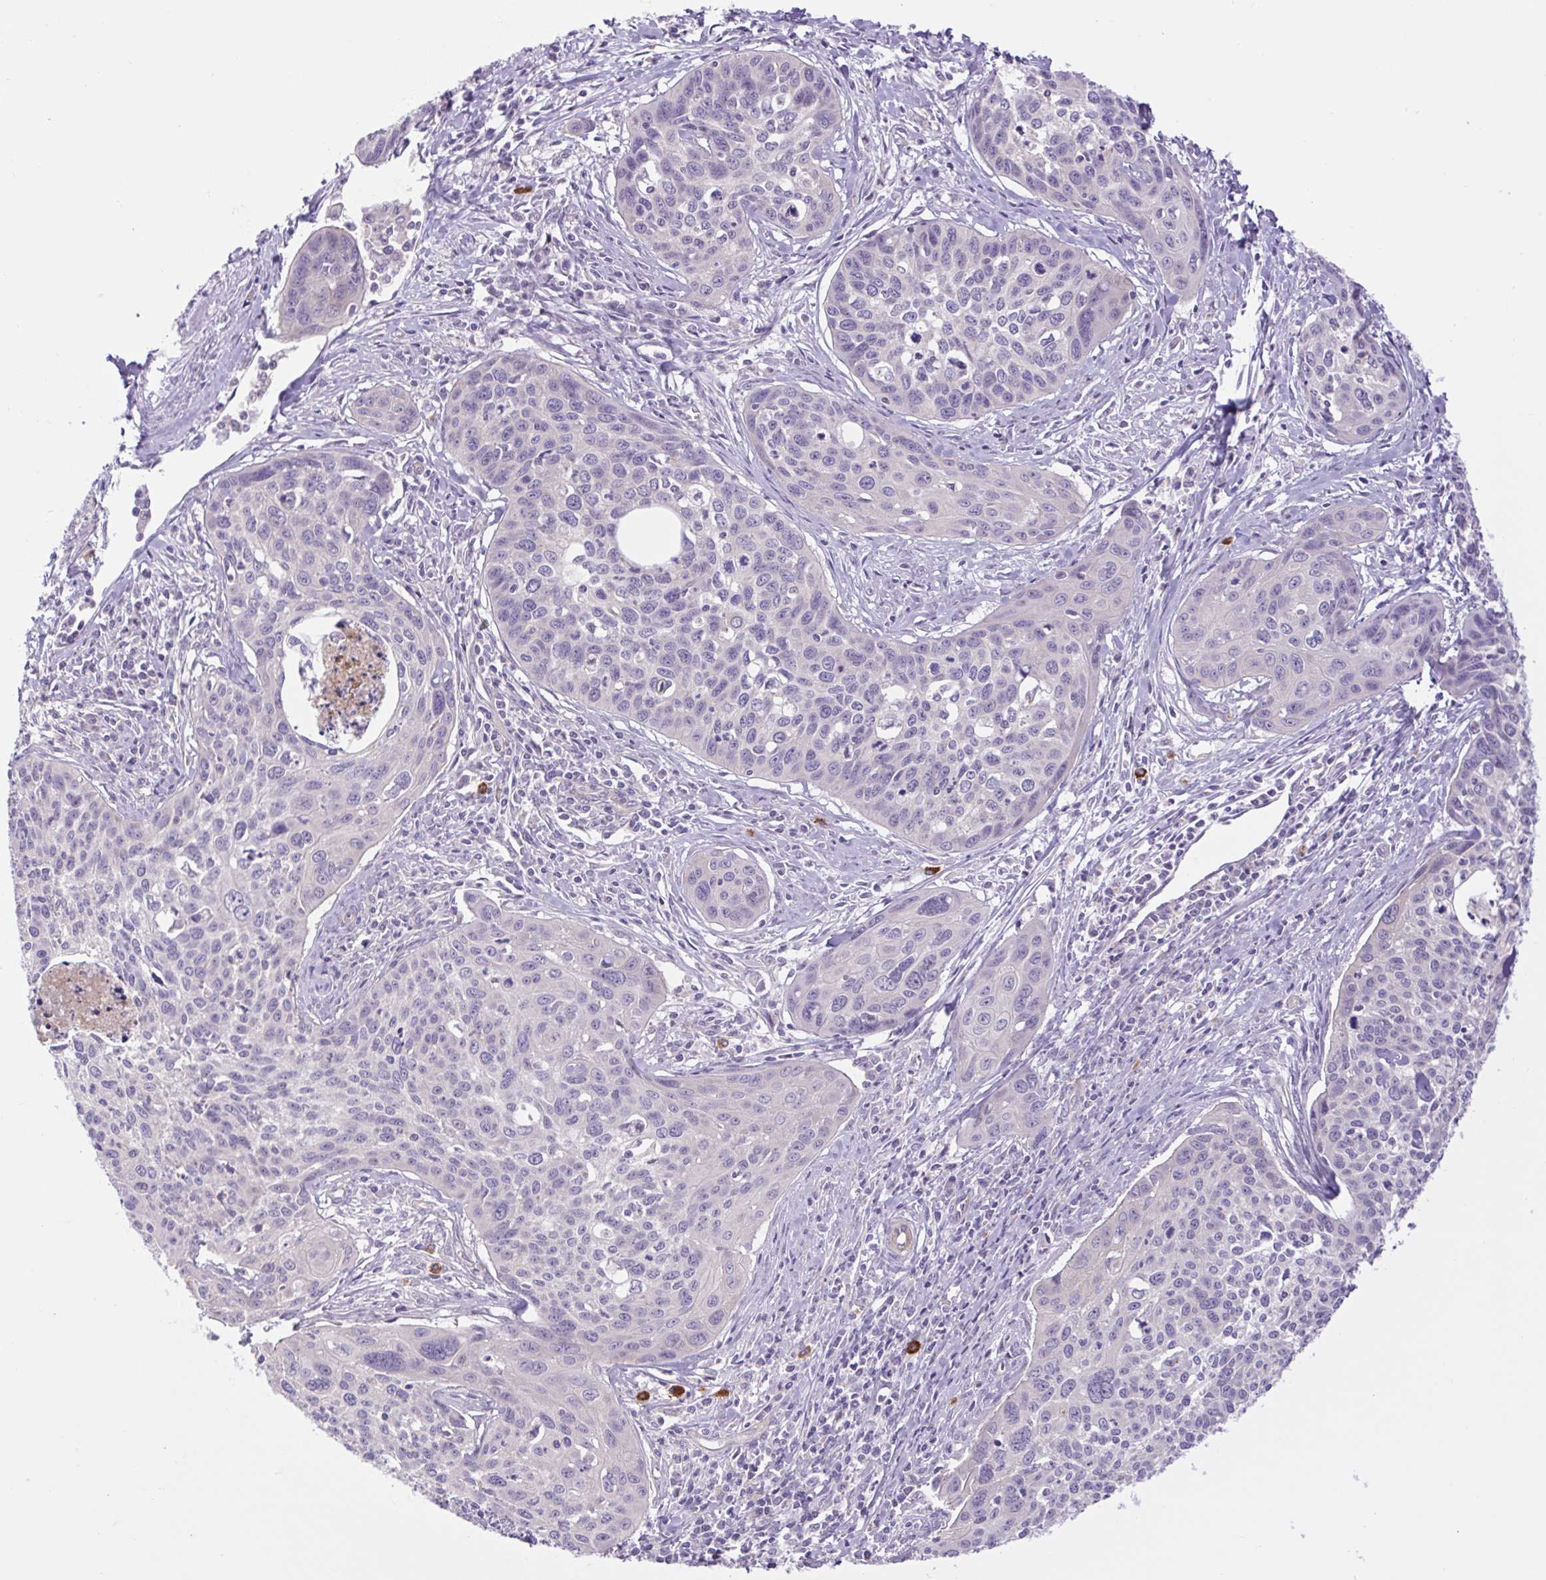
{"staining": {"intensity": "negative", "quantity": "none", "location": "none"}, "tissue": "cervical cancer", "cell_type": "Tumor cells", "image_type": "cancer", "snomed": [{"axis": "morphology", "description": "Squamous cell carcinoma, NOS"}, {"axis": "topography", "description": "Cervix"}], "caption": "Tumor cells are negative for protein expression in human cervical squamous cell carcinoma.", "gene": "FAM177B", "patient": {"sex": "female", "age": 31}}